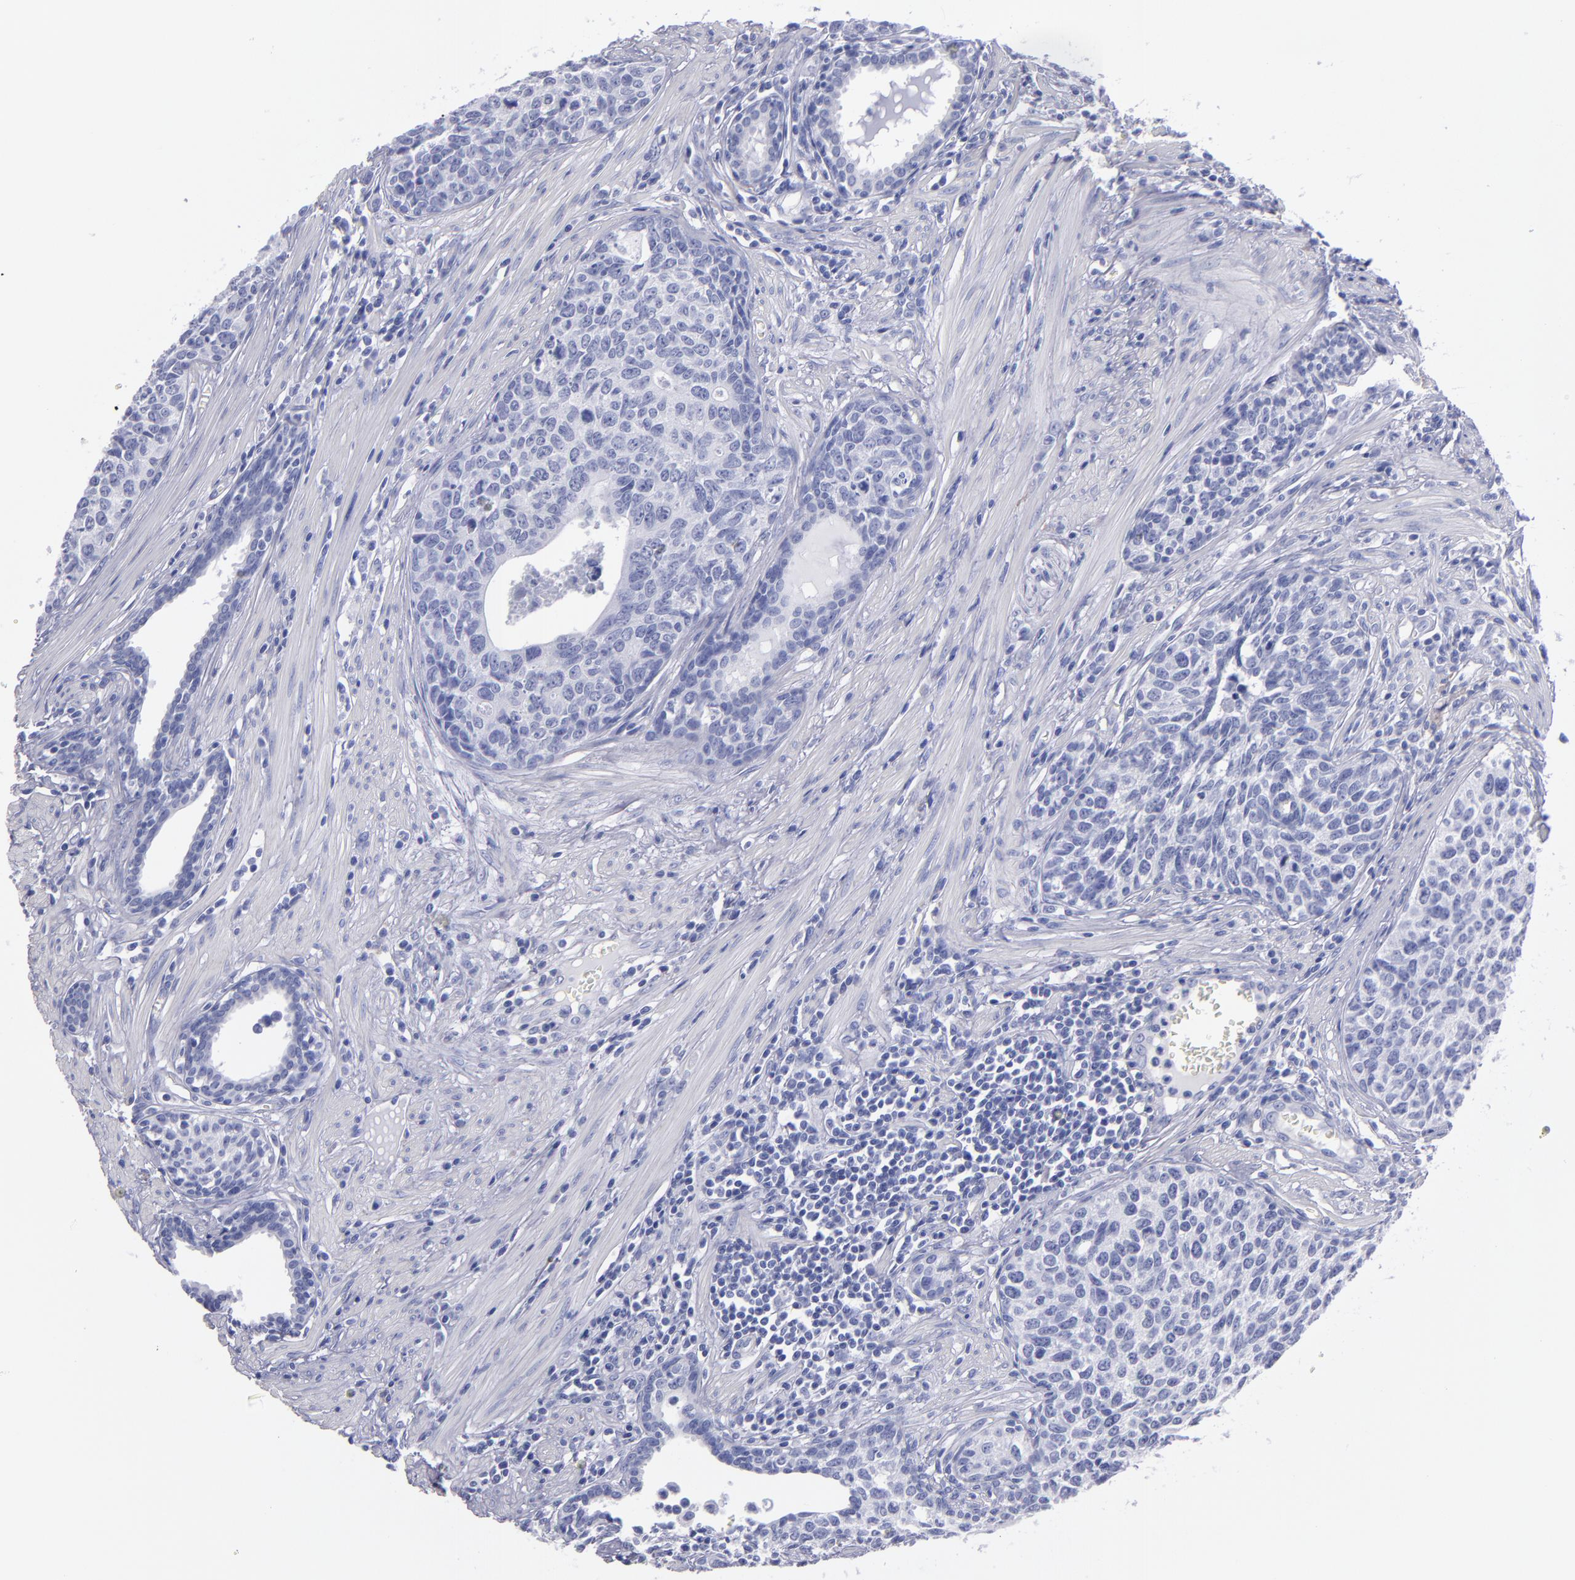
{"staining": {"intensity": "negative", "quantity": "none", "location": "none"}, "tissue": "urothelial cancer", "cell_type": "Tumor cells", "image_type": "cancer", "snomed": [{"axis": "morphology", "description": "Urothelial carcinoma, High grade"}, {"axis": "topography", "description": "Urinary bladder"}], "caption": "Immunohistochemical staining of urothelial cancer shows no significant expression in tumor cells.", "gene": "MB", "patient": {"sex": "male", "age": 81}}